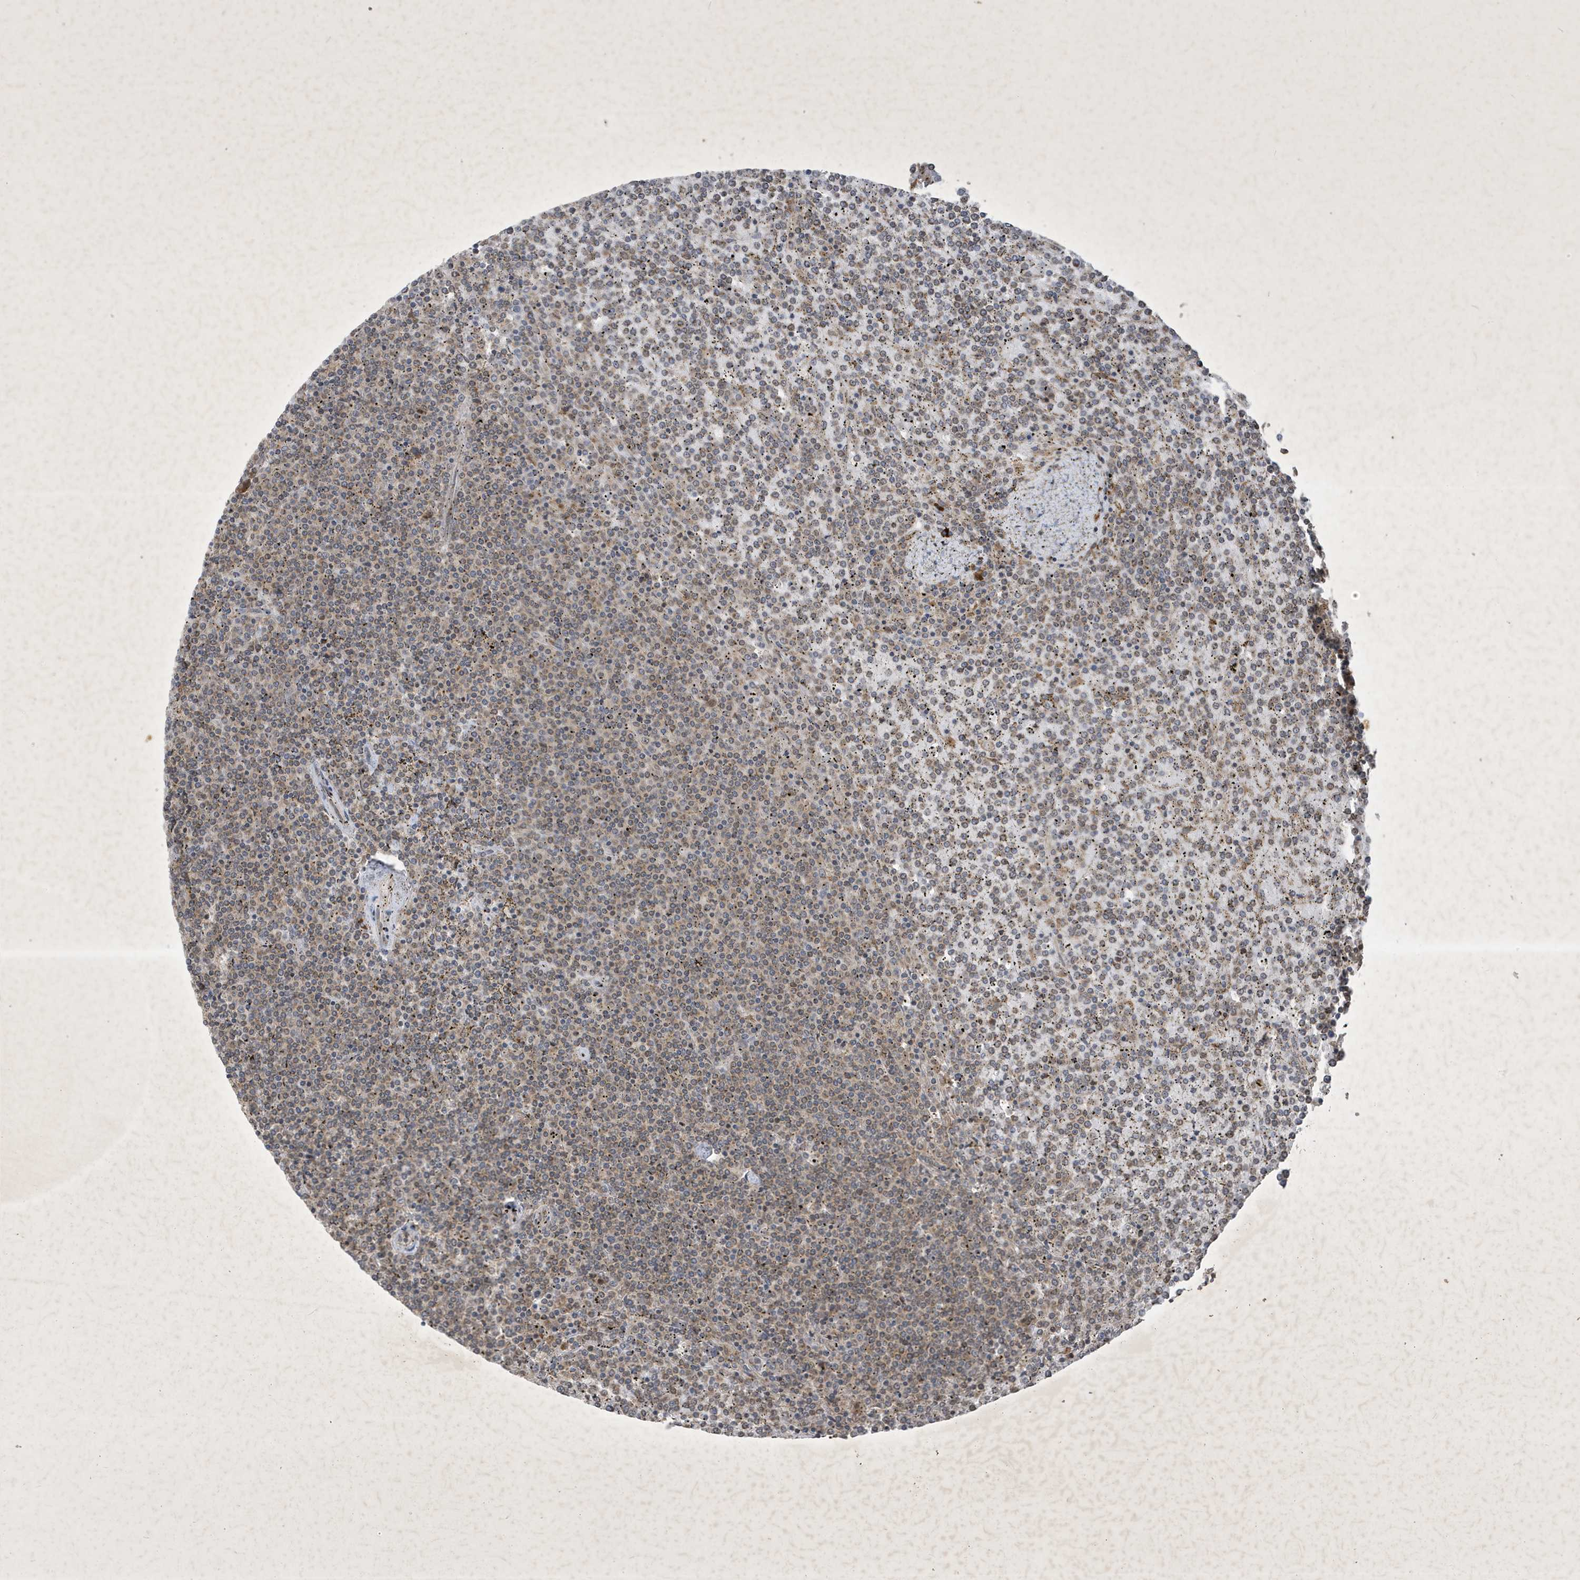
{"staining": {"intensity": "weak", "quantity": "25%-75%", "location": "cytoplasmic/membranous"}, "tissue": "lymphoma", "cell_type": "Tumor cells", "image_type": "cancer", "snomed": [{"axis": "morphology", "description": "Malignant lymphoma, non-Hodgkin's type, Low grade"}, {"axis": "topography", "description": "Spleen"}], "caption": "Protein expression analysis of human lymphoma reveals weak cytoplasmic/membranous expression in approximately 25%-75% of tumor cells. (Brightfield microscopy of DAB IHC at high magnification).", "gene": "STX10", "patient": {"sex": "female", "age": 19}}